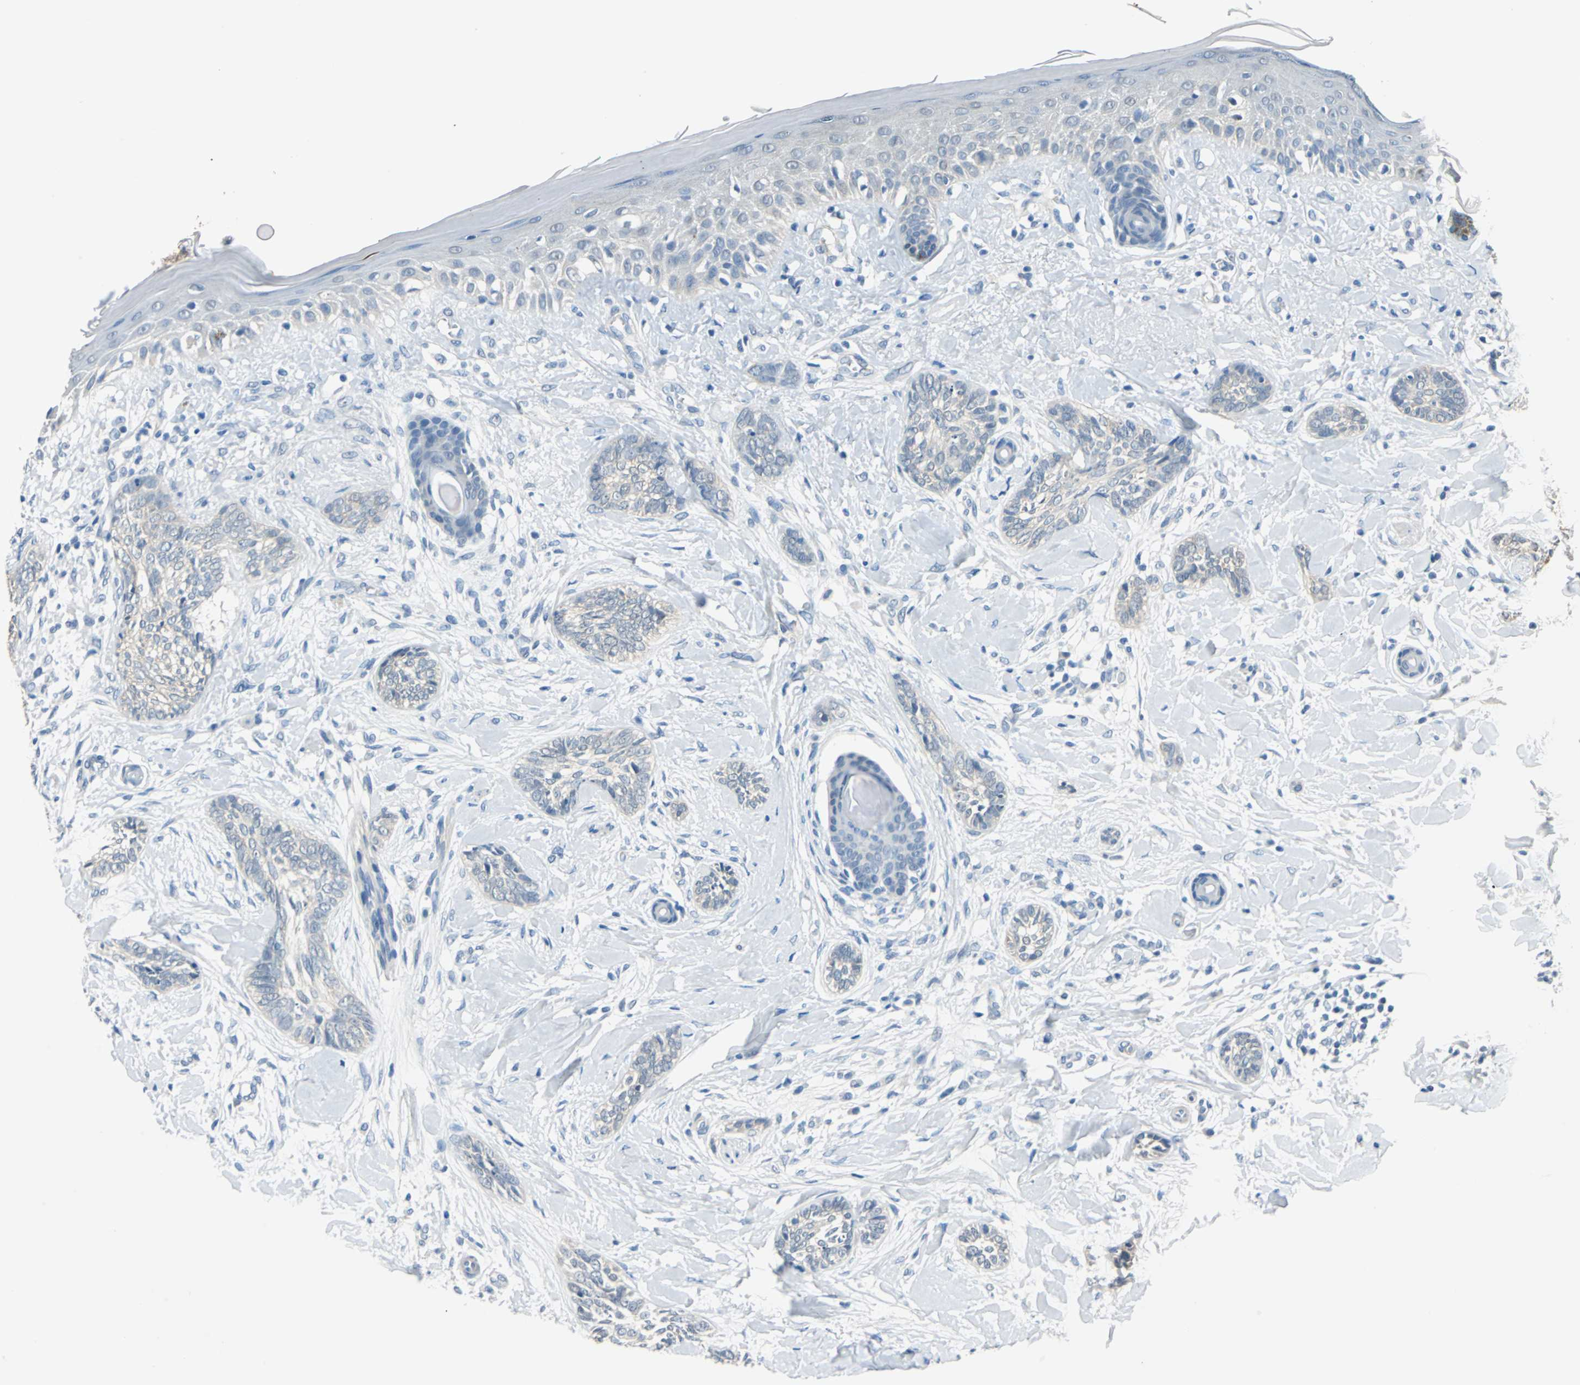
{"staining": {"intensity": "weak", "quantity": ">75%", "location": "cytoplasmic/membranous"}, "tissue": "skin cancer", "cell_type": "Tumor cells", "image_type": "cancer", "snomed": [{"axis": "morphology", "description": "Basal cell carcinoma"}, {"axis": "topography", "description": "Skin"}], "caption": "Protein expression analysis of skin cancer (basal cell carcinoma) exhibits weak cytoplasmic/membranous expression in approximately >75% of tumor cells.", "gene": "FKBP4", "patient": {"sex": "female", "age": 58}}